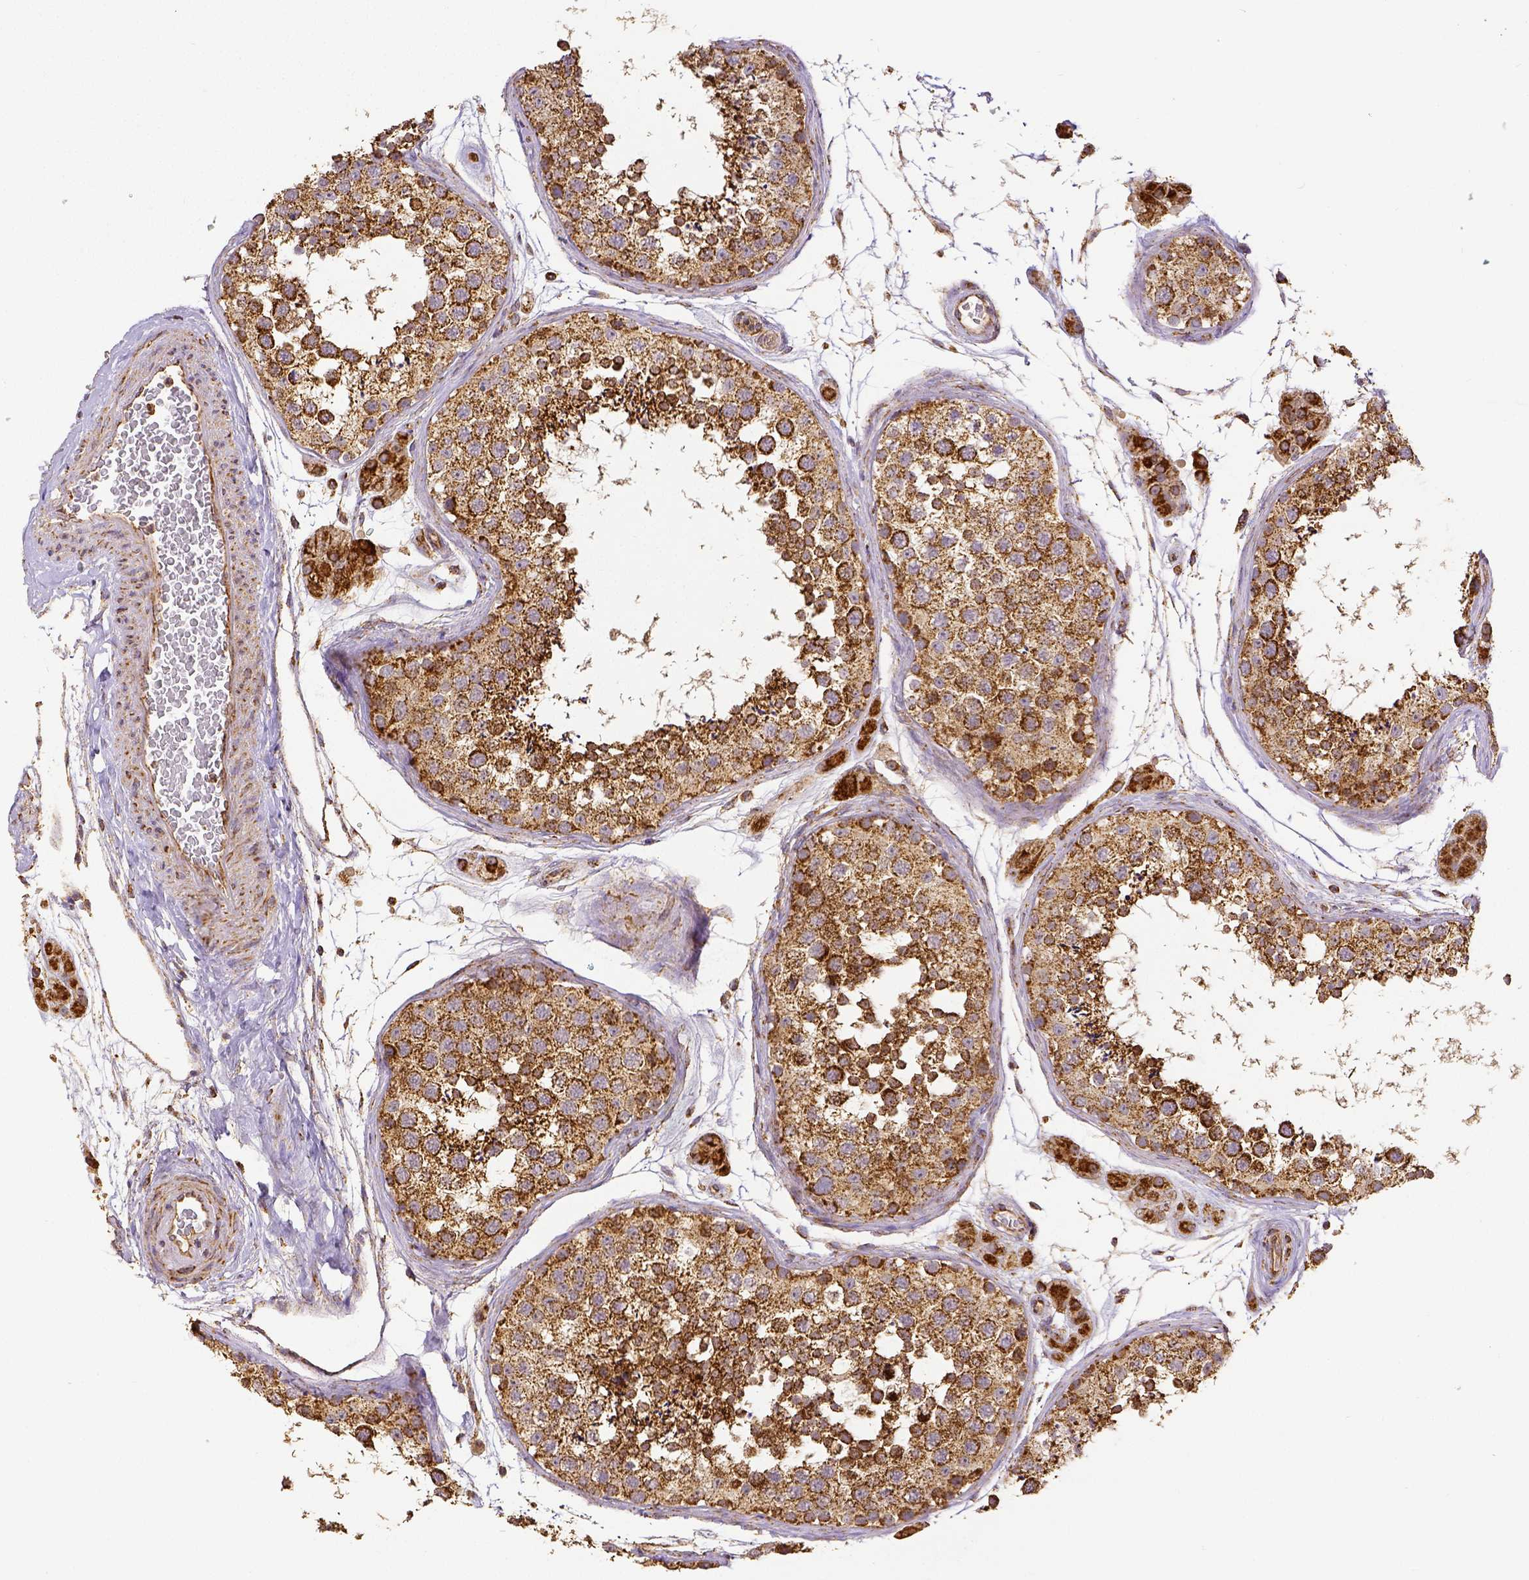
{"staining": {"intensity": "strong", "quantity": ">75%", "location": "cytoplasmic/membranous"}, "tissue": "testis", "cell_type": "Cells in seminiferous ducts", "image_type": "normal", "snomed": [{"axis": "morphology", "description": "Normal tissue, NOS"}, {"axis": "topography", "description": "Testis"}], "caption": "Protein expression analysis of unremarkable human testis reveals strong cytoplasmic/membranous staining in about >75% of cells in seminiferous ducts. (Stains: DAB in brown, nuclei in blue, Microscopy: brightfield microscopy at high magnification).", "gene": "SDHB", "patient": {"sex": "male", "age": 41}}